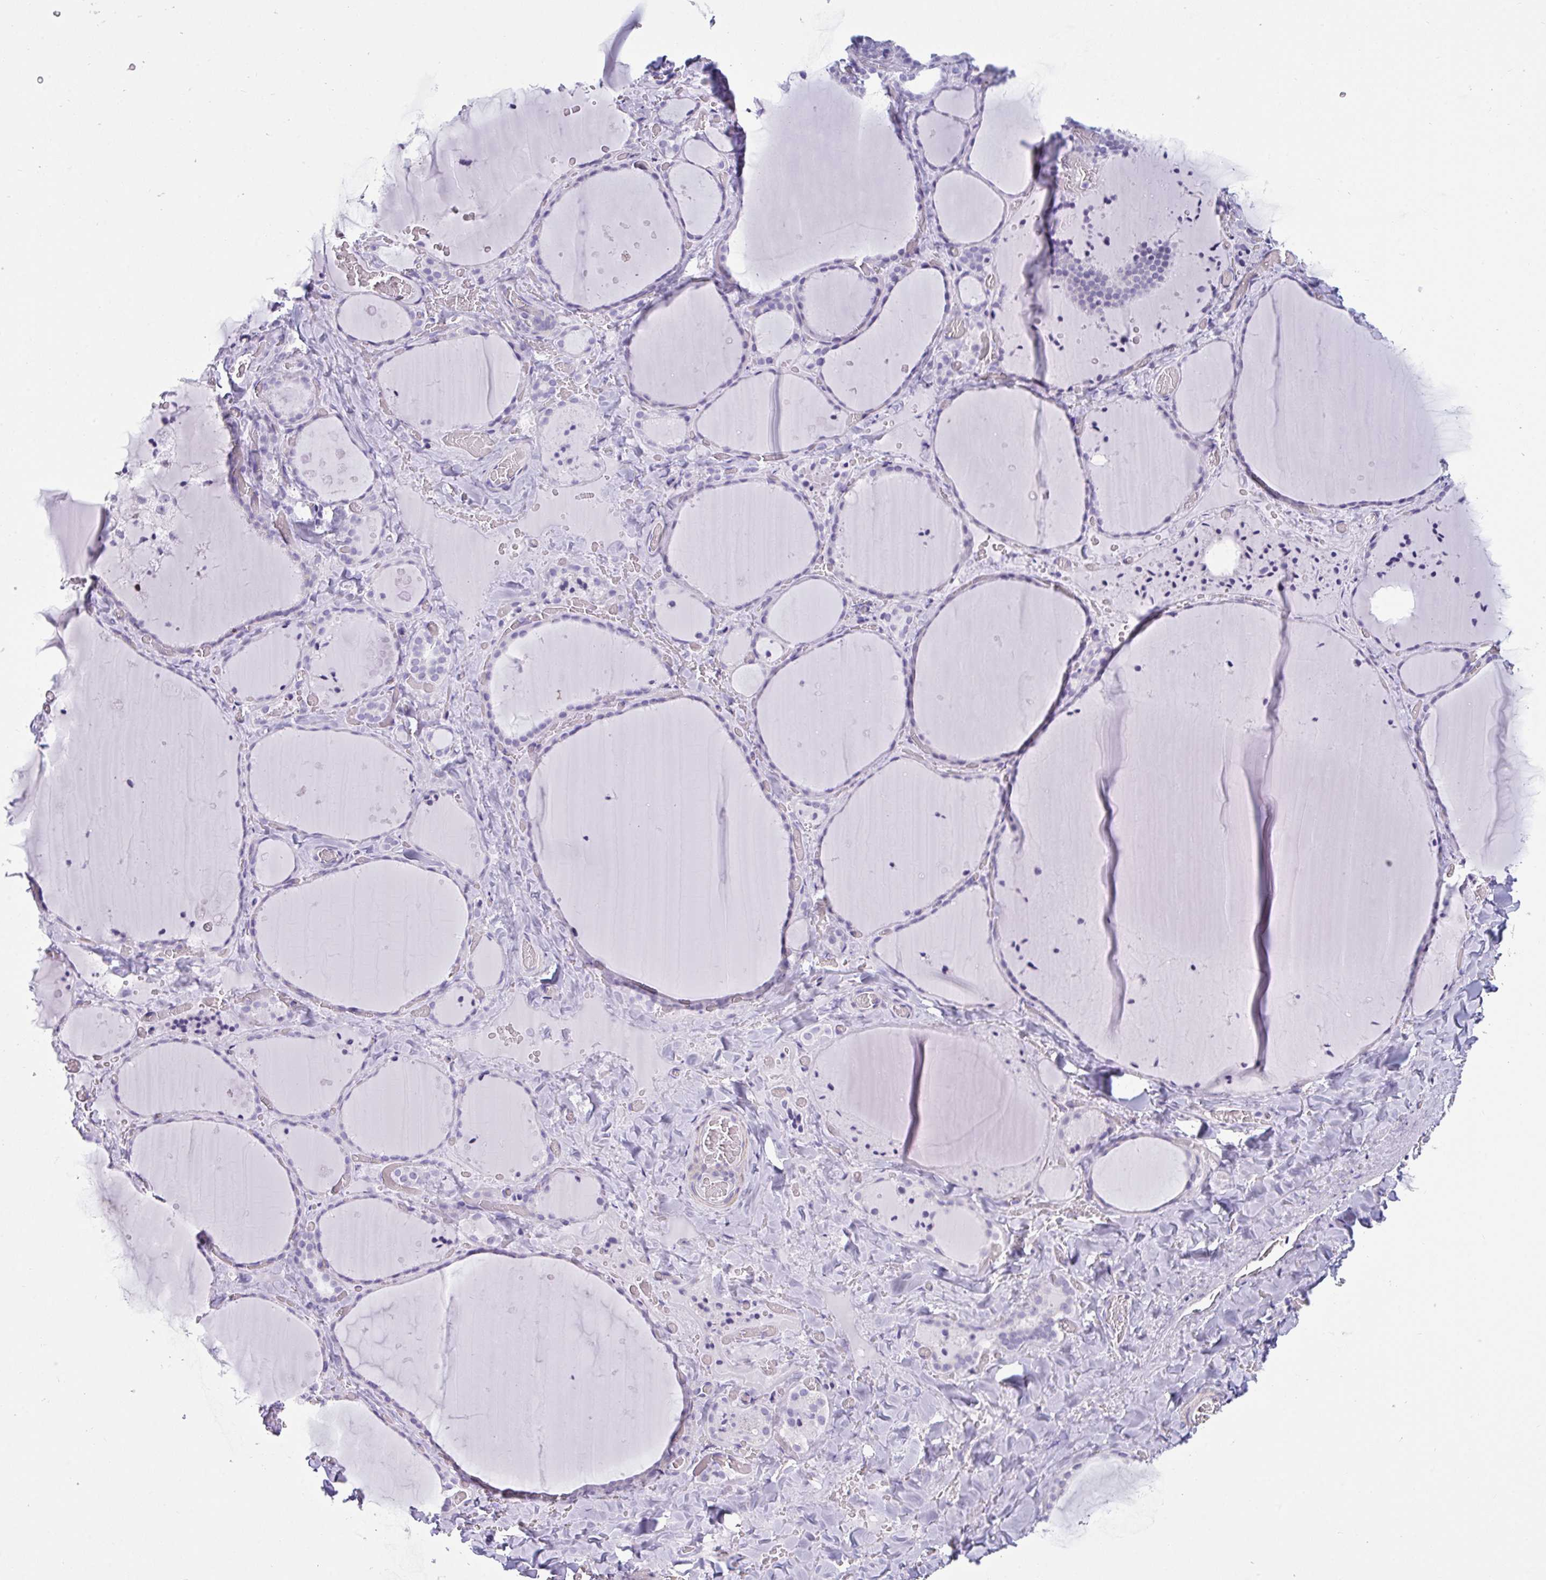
{"staining": {"intensity": "negative", "quantity": "none", "location": "none"}, "tissue": "thyroid gland", "cell_type": "Glandular cells", "image_type": "normal", "snomed": [{"axis": "morphology", "description": "Normal tissue, NOS"}, {"axis": "topography", "description": "Thyroid gland"}], "caption": "The photomicrograph reveals no staining of glandular cells in benign thyroid gland. Nuclei are stained in blue.", "gene": "SUZ12", "patient": {"sex": "female", "age": 36}}